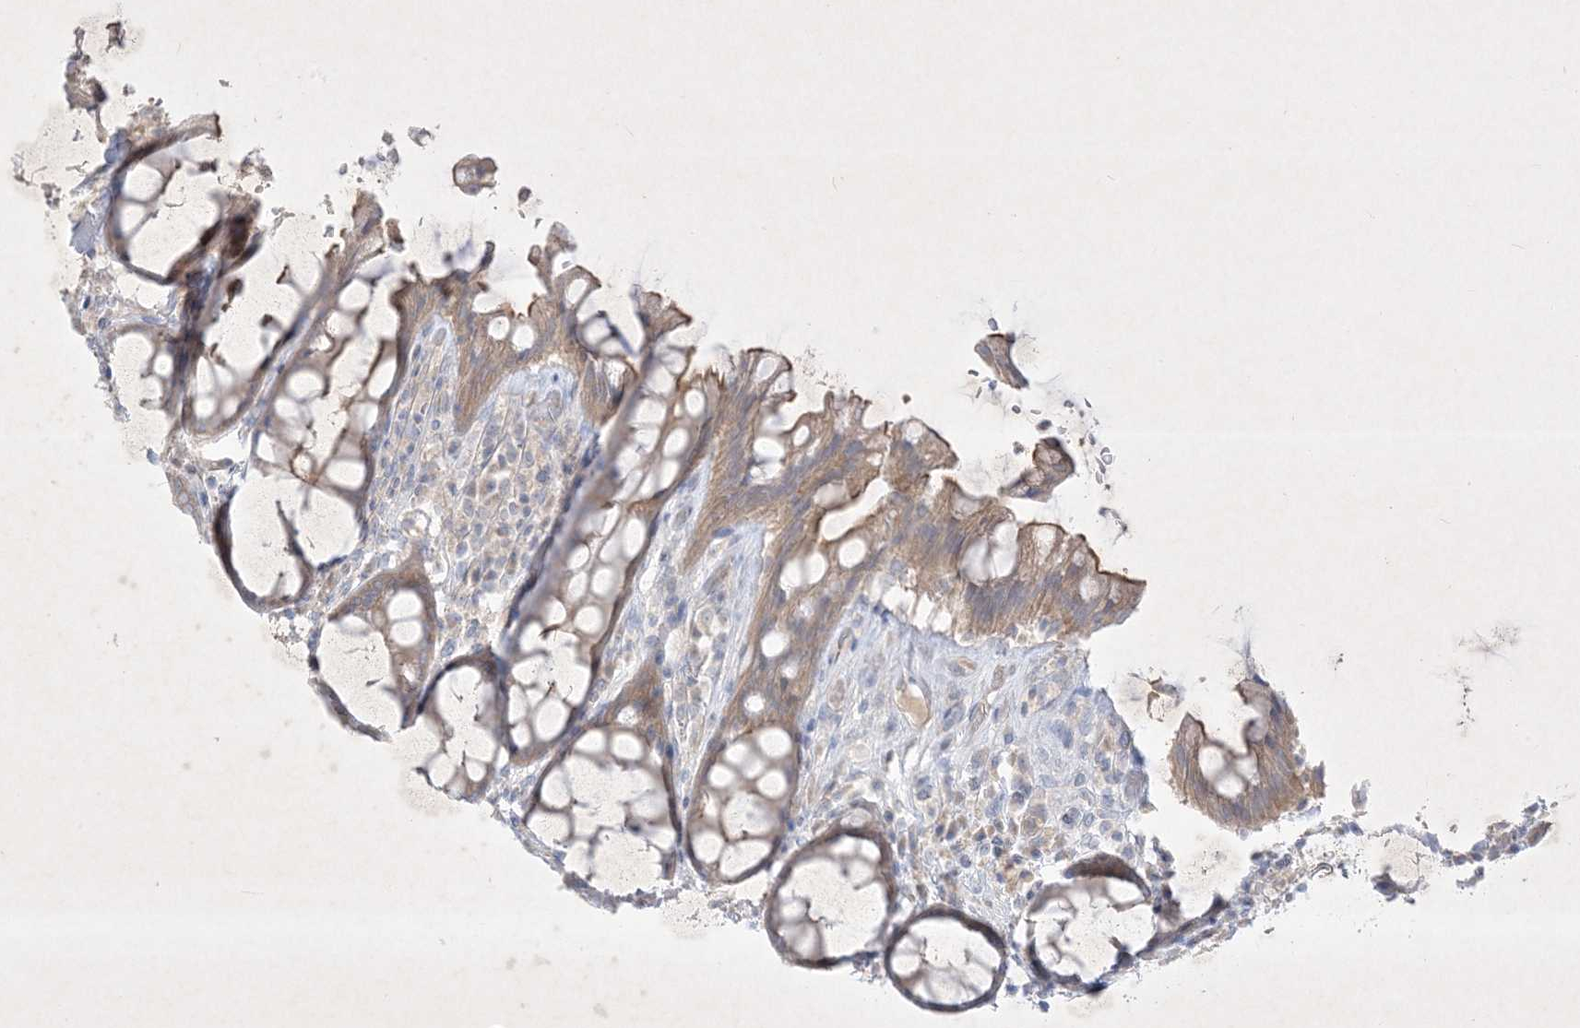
{"staining": {"intensity": "moderate", "quantity": ">75%", "location": "cytoplasmic/membranous"}, "tissue": "rectum", "cell_type": "Glandular cells", "image_type": "normal", "snomed": [{"axis": "morphology", "description": "Normal tissue, NOS"}, {"axis": "topography", "description": "Rectum"}], "caption": "The image demonstrates staining of normal rectum, revealing moderate cytoplasmic/membranous protein expression (brown color) within glandular cells. (DAB IHC with brightfield microscopy, high magnification).", "gene": "PLEKHA3", "patient": {"sex": "male", "age": 64}}